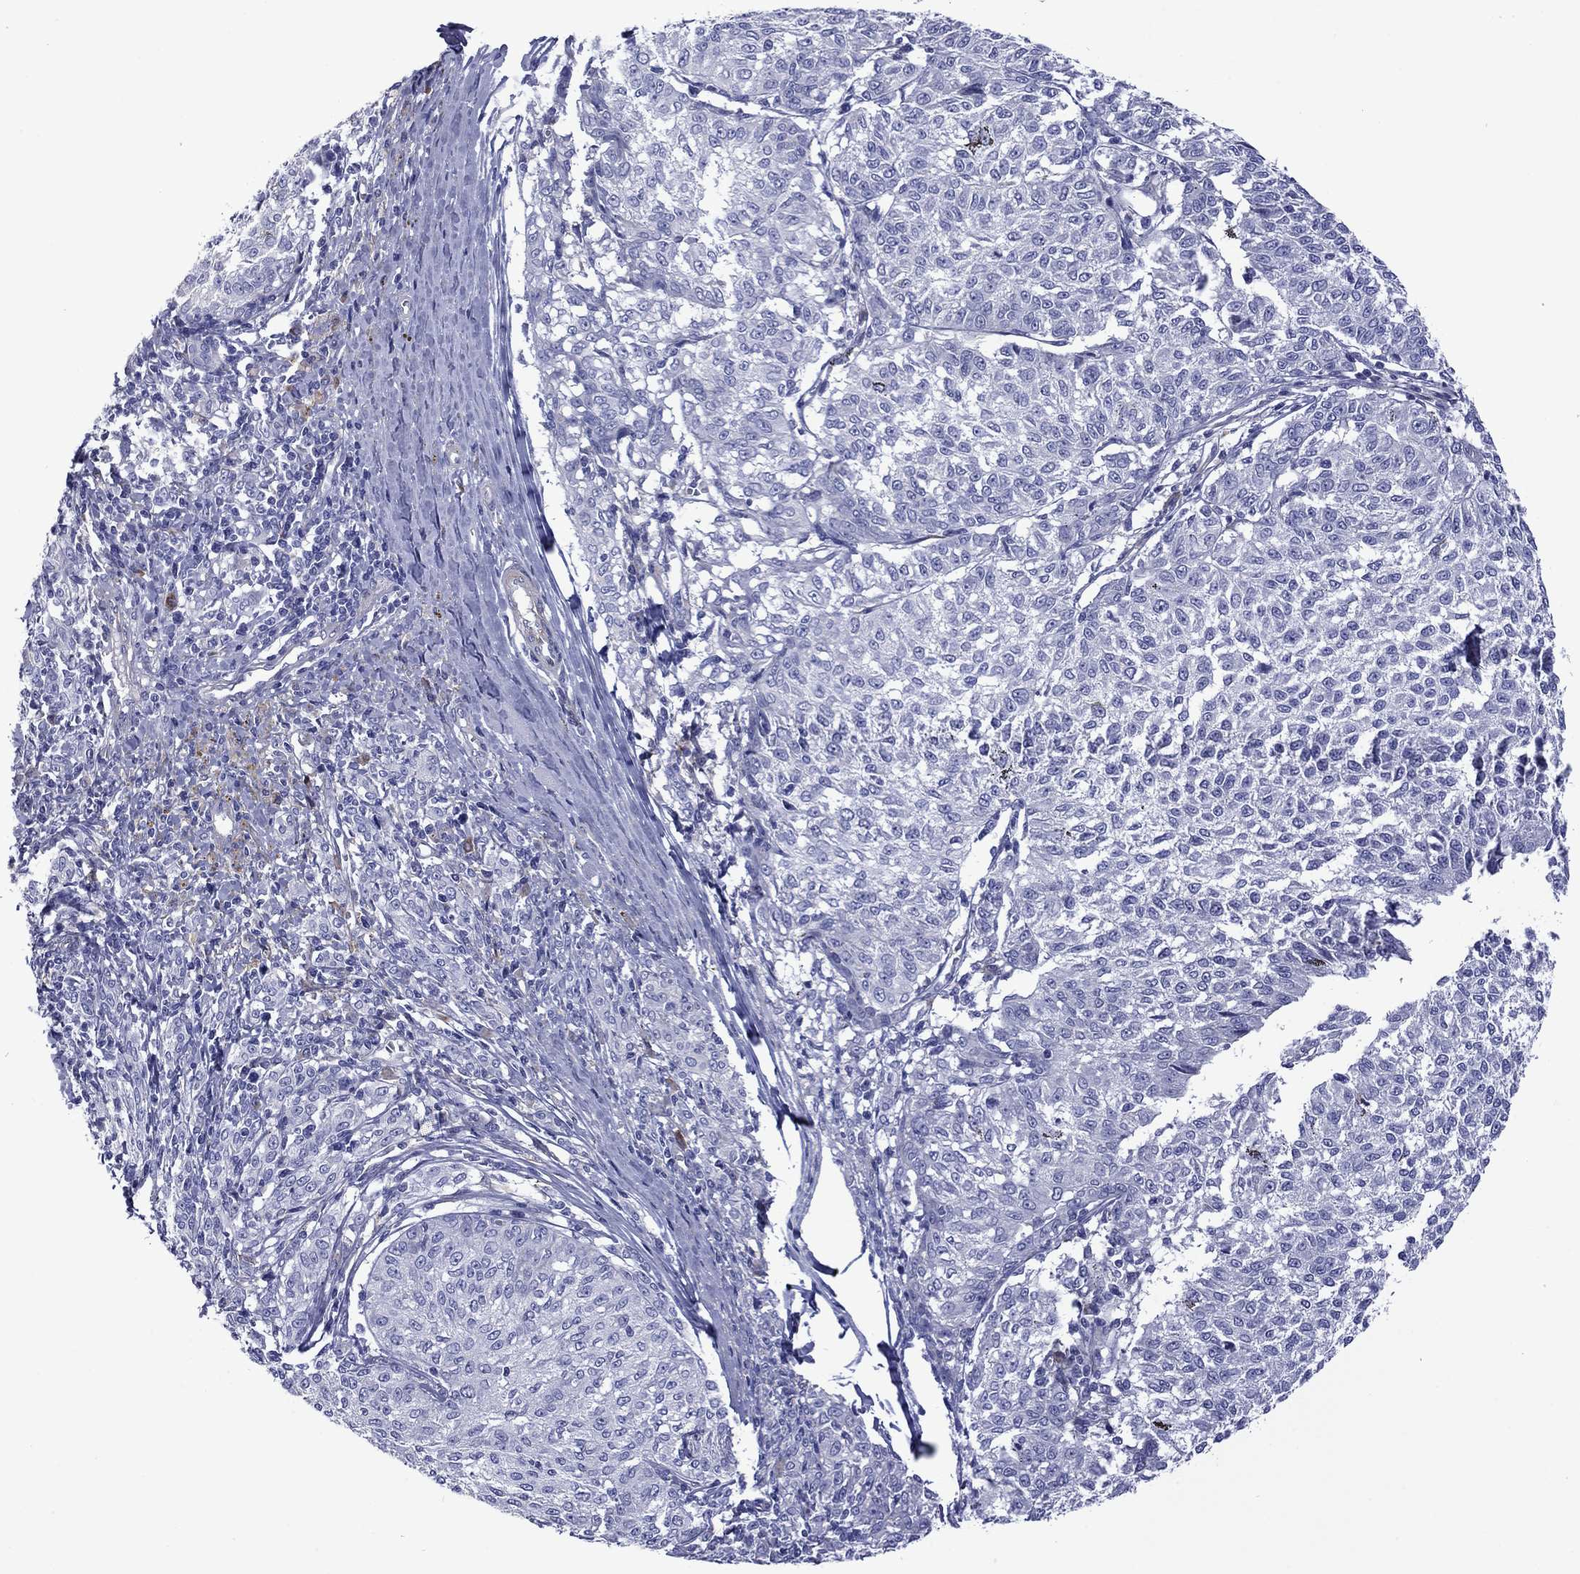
{"staining": {"intensity": "negative", "quantity": "none", "location": "none"}, "tissue": "melanoma", "cell_type": "Tumor cells", "image_type": "cancer", "snomed": [{"axis": "morphology", "description": "Malignant melanoma, NOS"}, {"axis": "topography", "description": "Skin"}], "caption": "A micrograph of human melanoma is negative for staining in tumor cells. The staining is performed using DAB (3,3'-diaminobenzidine) brown chromogen with nuclei counter-stained in using hematoxylin.", "gene": "HSPG2", "patient": {"sex": "female", "age": 72}}